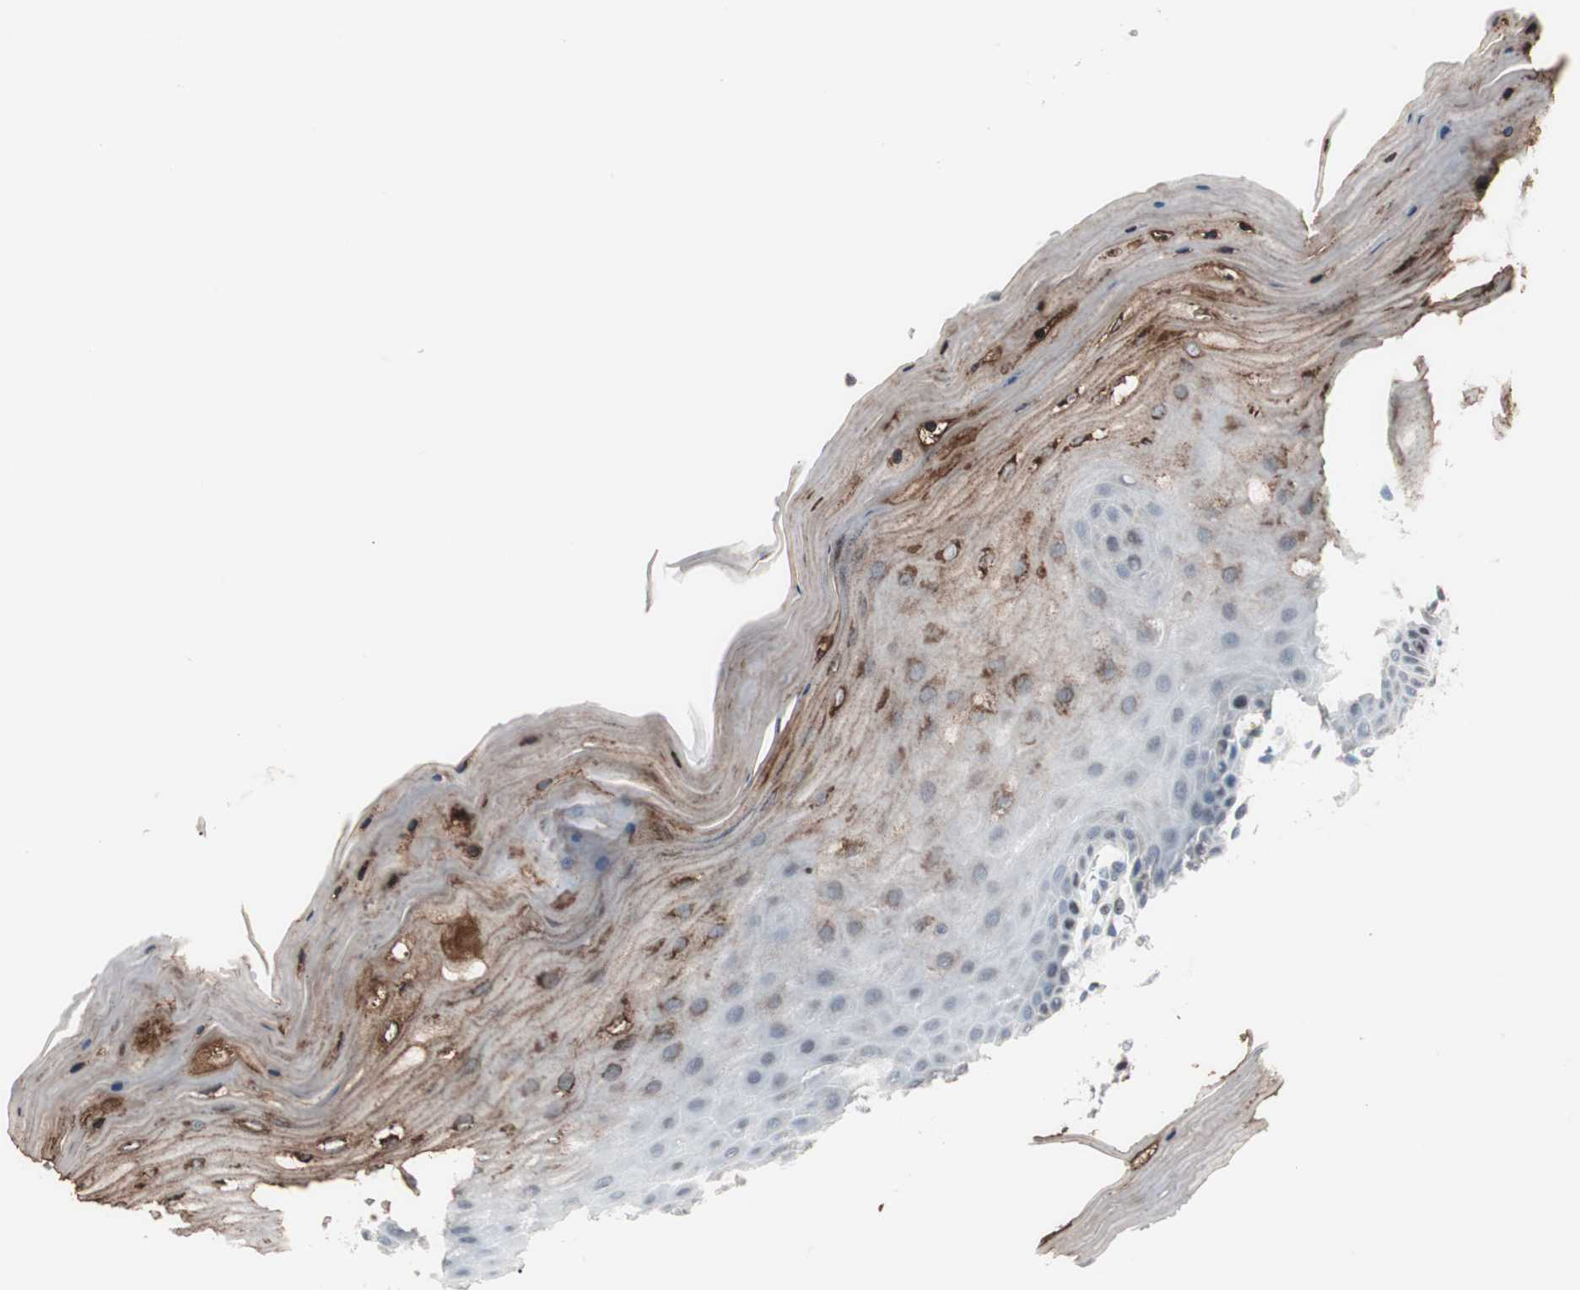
{"staining": {"intensity": "moderate", "quantity": "<25%", "location": "nuclear"}, "tissue": "cervix", "cell_type": "Glandular cells", "image_type": "normal", "snomed": [{"axis": "morphology", "description": "Normal tissue, NOS"}, {"axis": "topography", "description": "Cervix"}], "caption": "The micrograph exhibits a brown stain indicating the presence of a protein in the nuclear of glandular cells in cervix. (IHC, brightfield microscopy, high magnification).", "gene": "POLH", "patient": {"sex": "female", "age": 55}}